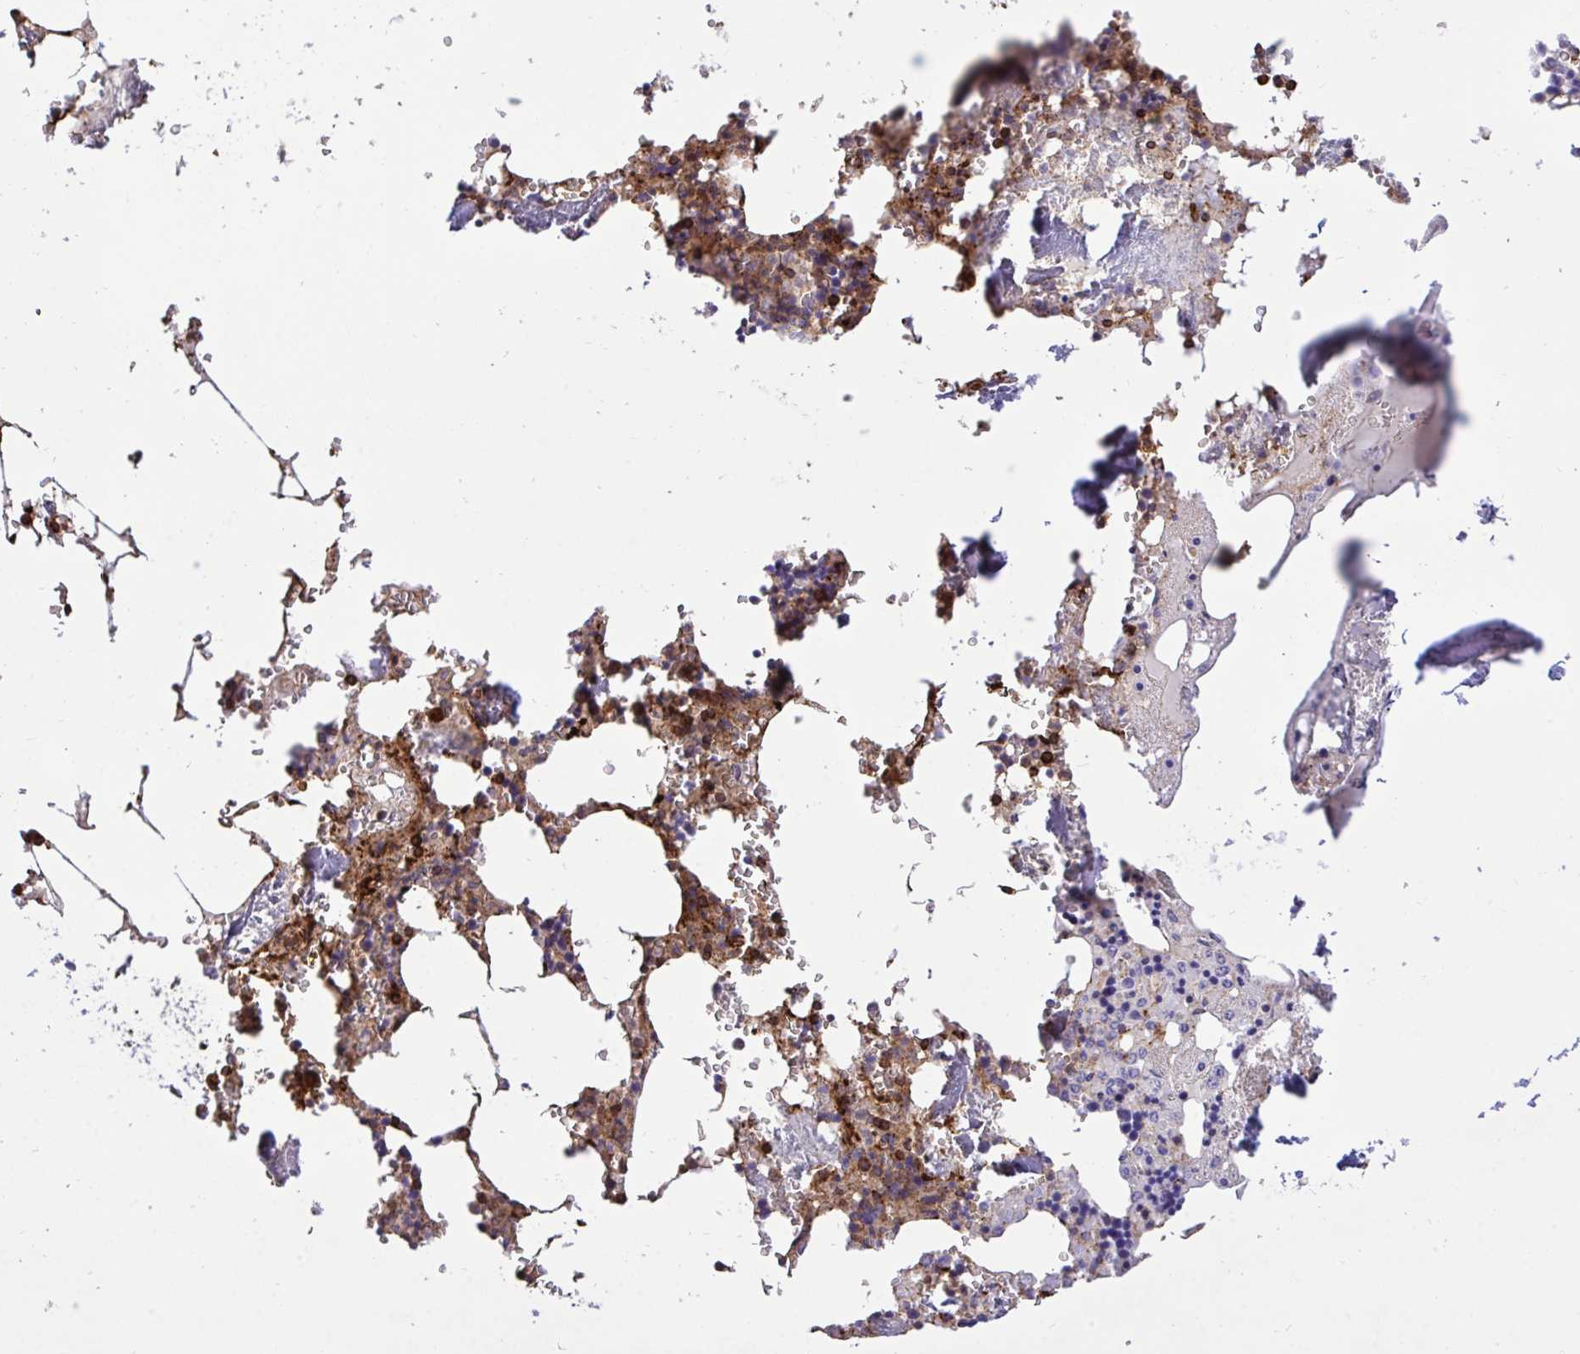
{"staining": {"intensity": "moderate", "quantity": "25%-75%", "location": "cytoplasmic/membranous"}, "tissue": "bone marrow", "cell_type": "Hematopoietic cells", "image_type": "normal", "snomed": [{"axis": "morphology", "description": "Normal tissue, NOS"}, {"axis": "topography", "description": "Bone marrow"}], "caption": "About 25%-75% of hematopoietic cells in benign human bone marrow display moderate cytoplasmic/membranous protein staining as visualized by brown immunohistochemical staining.", "gene": "ERI1", "patient": {"sex": "male", "age": 54}}